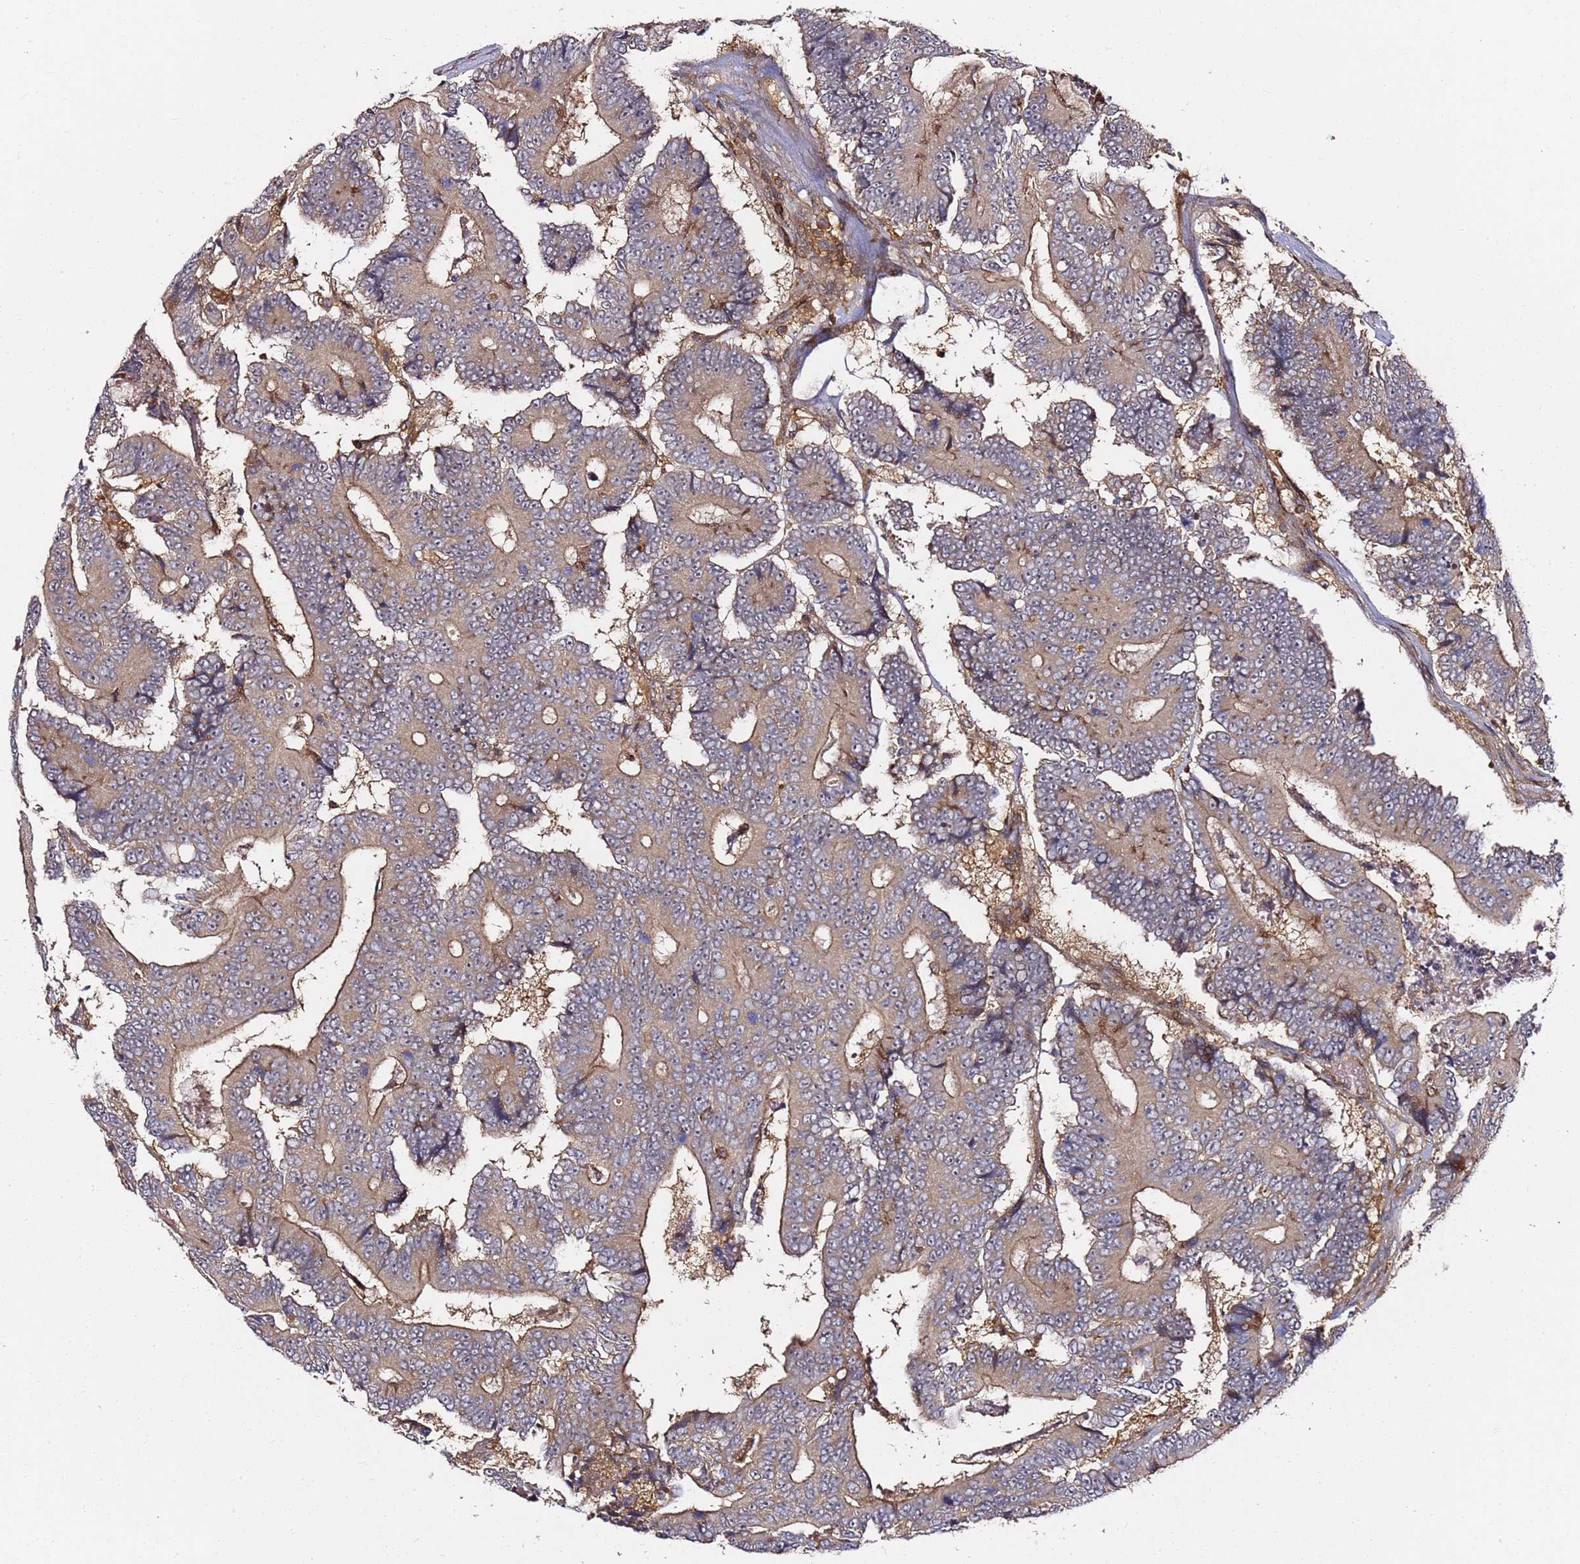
{"staining": {"intensity": "weak", "quantity": ">75%", "location": "cytoplasmic/membranous"}, "tissue": "colorectal cancer", "cell_type": "Tumor cells", "image_type": "cancer", "snomed": [{"axis": "morphology", "description": "Adenocarcinoma, NOS"}, {"axis": "topography", "description": "Colon"}], "caption": "Colorectal cancer stained with DAB (3,3'-diaminobenzidine) immunohistochemistry demonstrates low levels of weak cytoplasmic/membranous positivity in approximately >75% of tumor cells.", "gene": "PRMT7", "patient": {"sex": "male", "age": 83}}